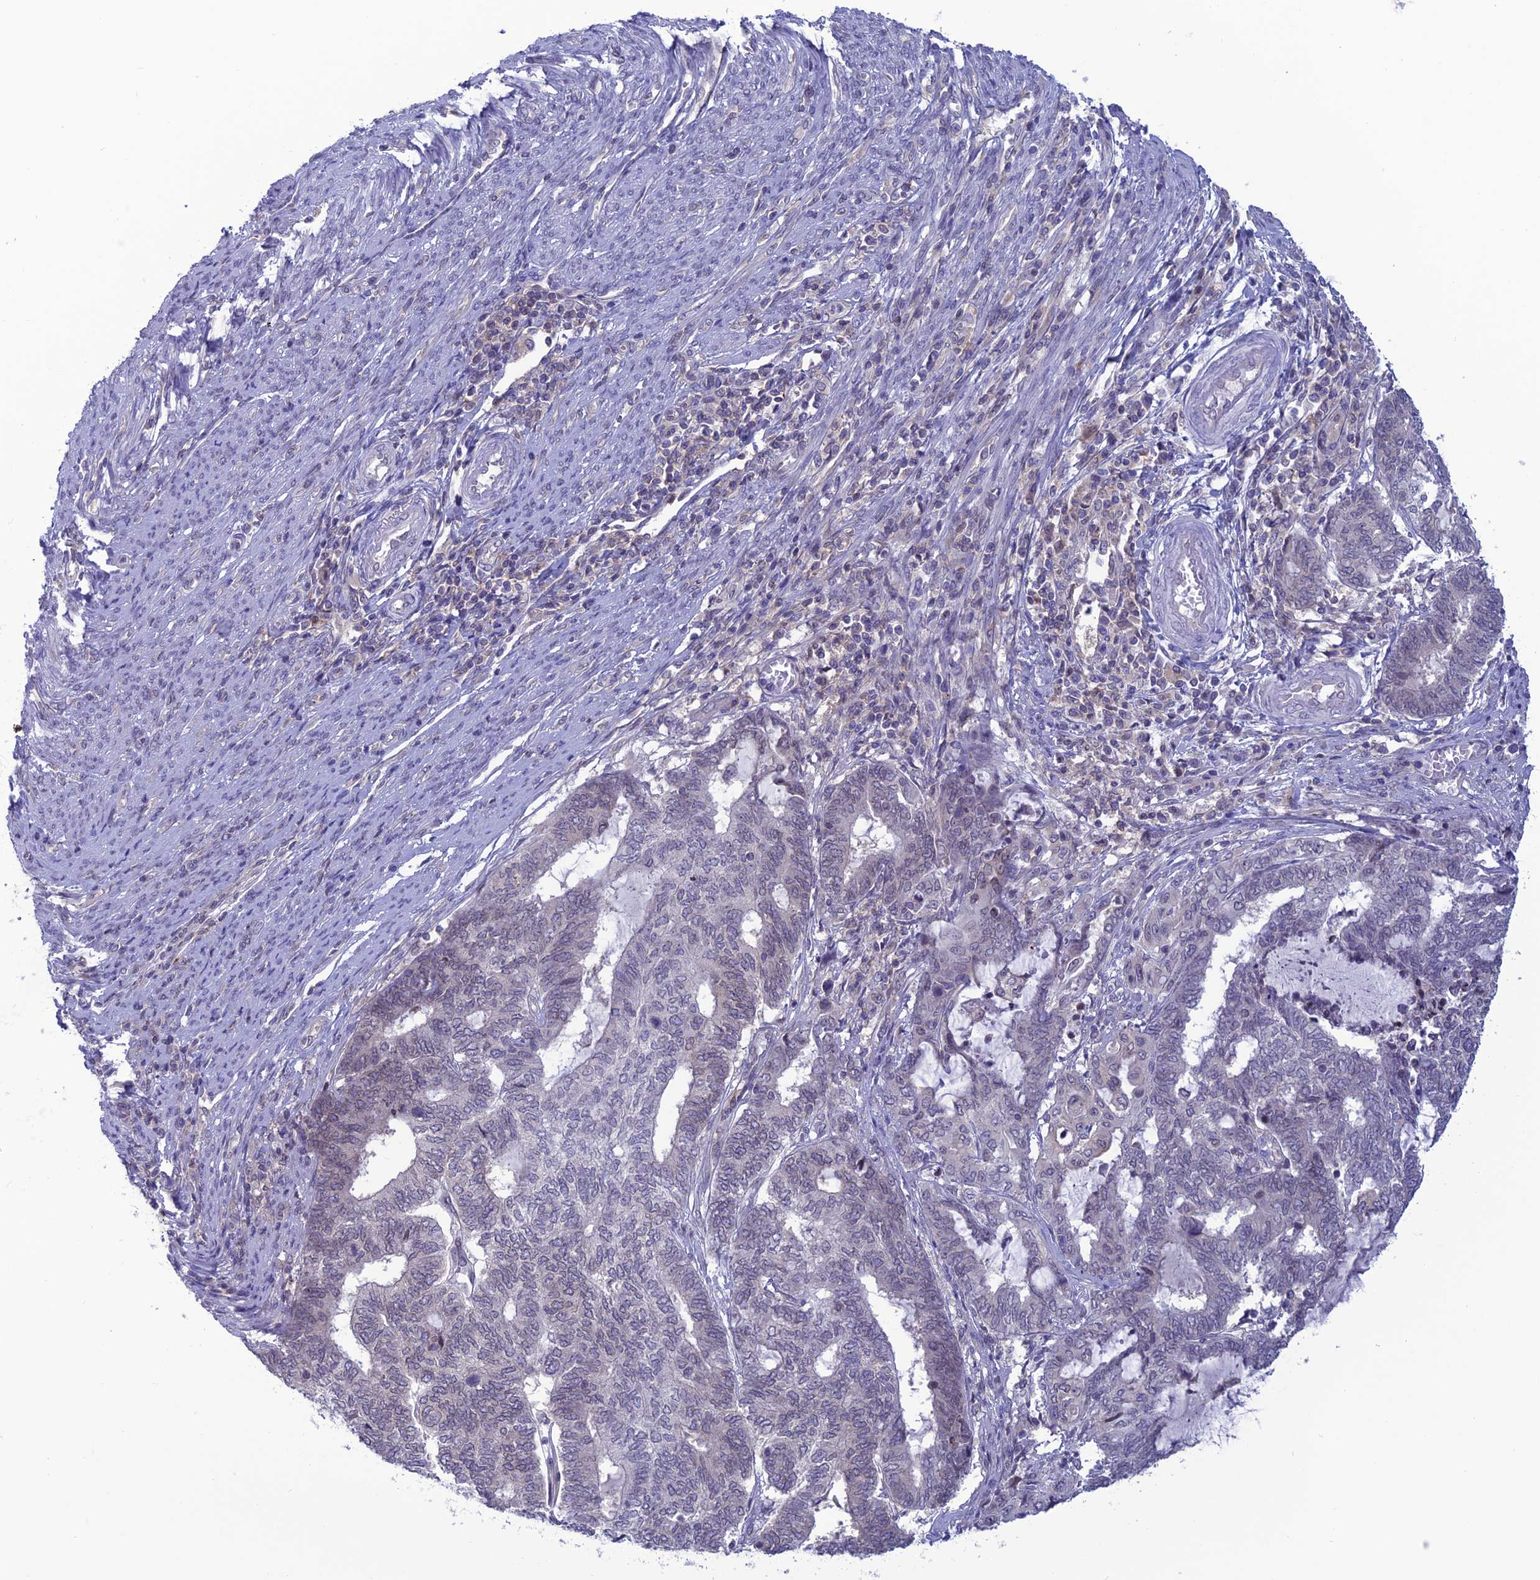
{"staining": {"intensity": "negative", "quantity": "none", "location": "none"}, "tissue": "endometrial cancer", "cell_type": "Tumor cells", "image_type": "cancer", "snomed": [{"axis": "morphology", "description": "Adenocarcinoma, NOS"}, {"axis": "topography", "description": "Uterus"}, {"axis": "topography", "description": "Endometrium"}], "caption": "An immunohistochemistry (IHC) photomicrograph of endometrial adenocarcinoma is shown. There is no staining in tumor cells of endometrial adenocarcinoma.", "gene": "WDR46", "patient": {"sex": "female", "age": 70}}